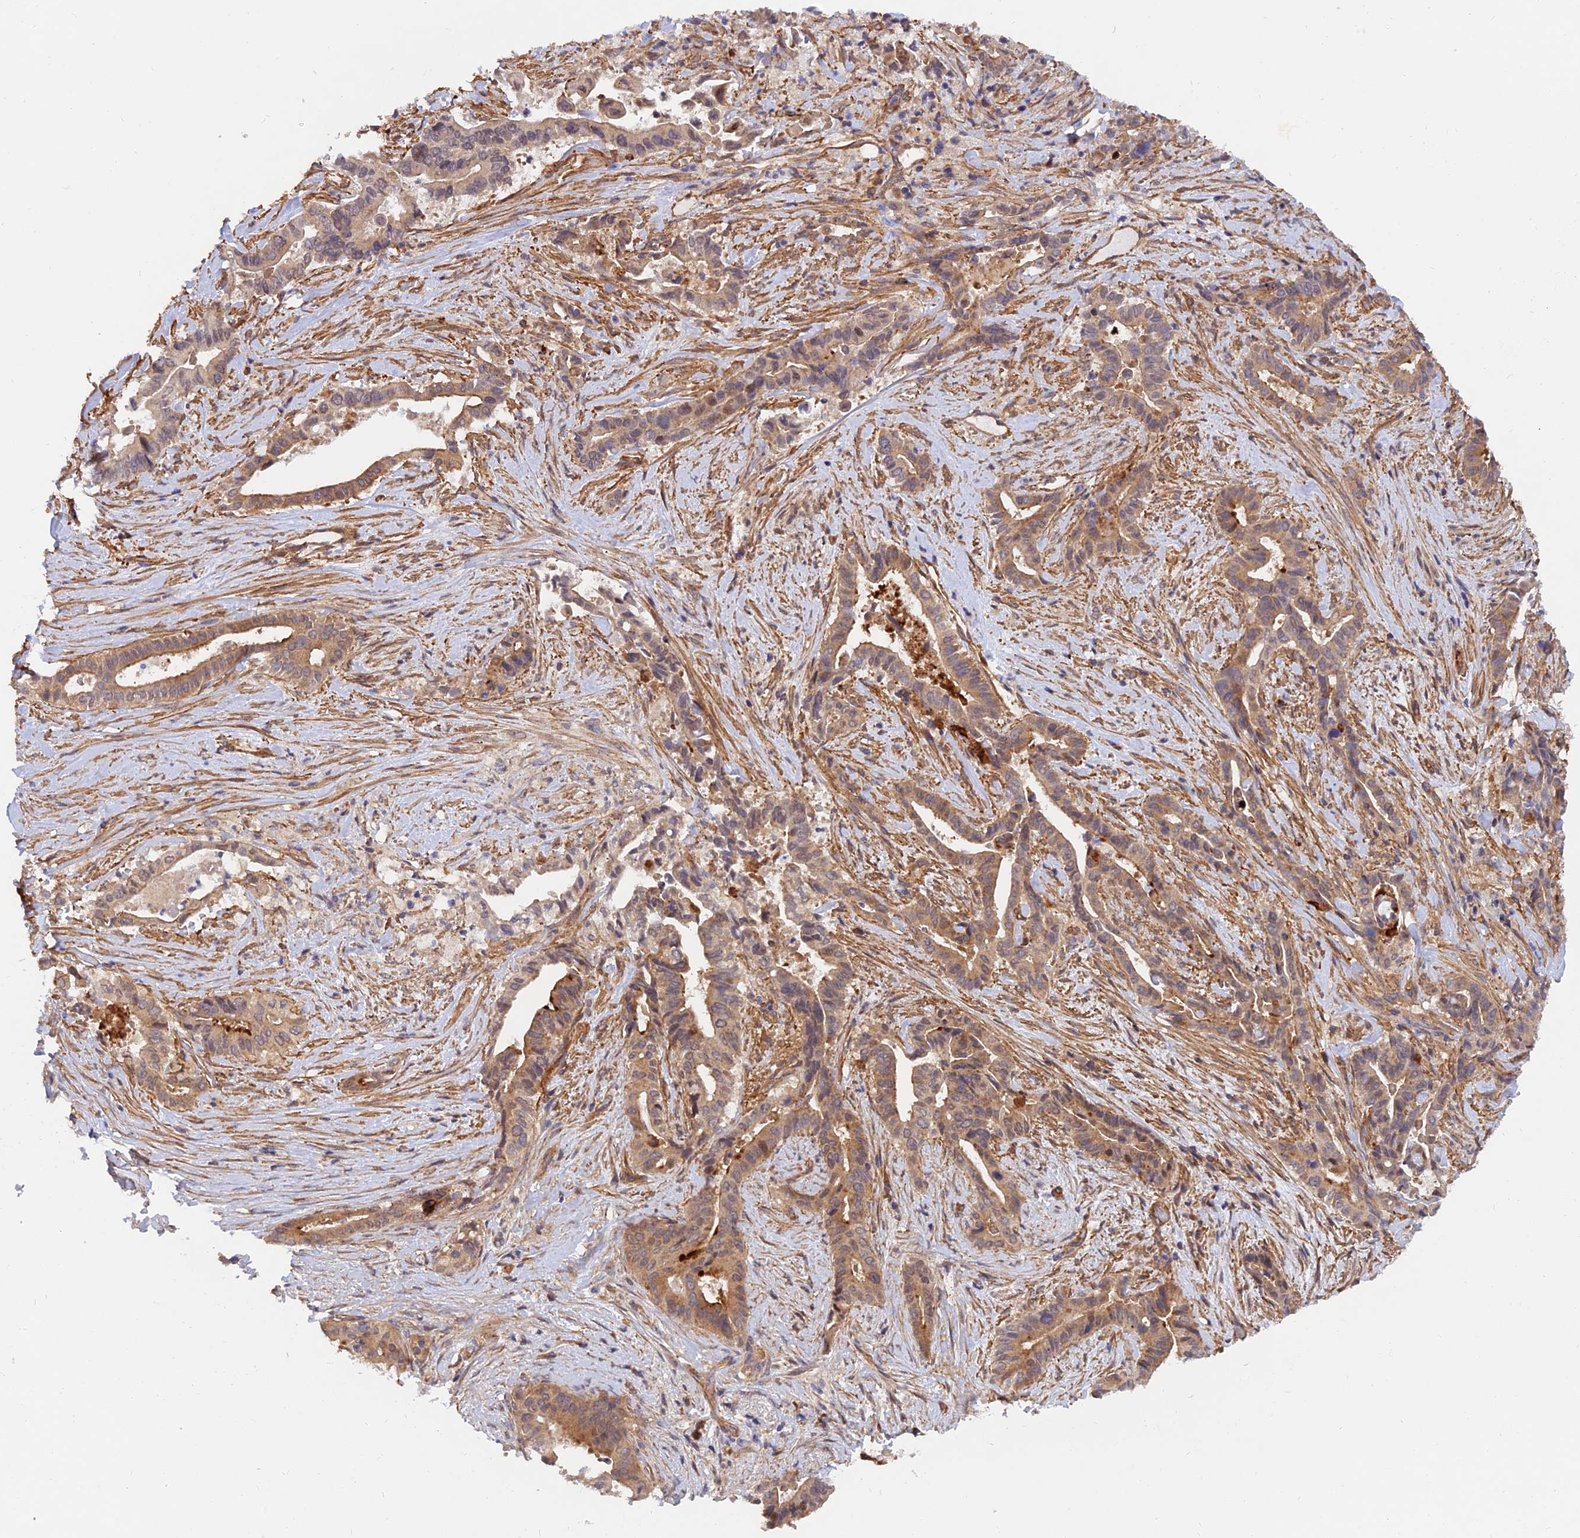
{"staining": {"intensity": "moderate", "quantity": "25%-75%", "location": "cytoplasmic/membranous"}, "tissue": "pancreatic cancer", "cell_type": "Tumor cells", "image_type": "cancer", "snomed": [{"axis": "morphology", "description": "Adenocarcinoma, NOS"}, {"axis": "topography", "description": "Pancreas"}], "caption": "Immunohistochemistry histopathology image of neoplastic tissue: human pancreatic adenocarcinoma stained using immunohistochemistry shows medium levels of moderate protein expression localized specifically in the cytoplasmic/membranous of tumor cells, appearing as a cytoplasmic/membranous brown color.", "gene": "WDR41", "patient": {"sex": "female", "age": 77}}